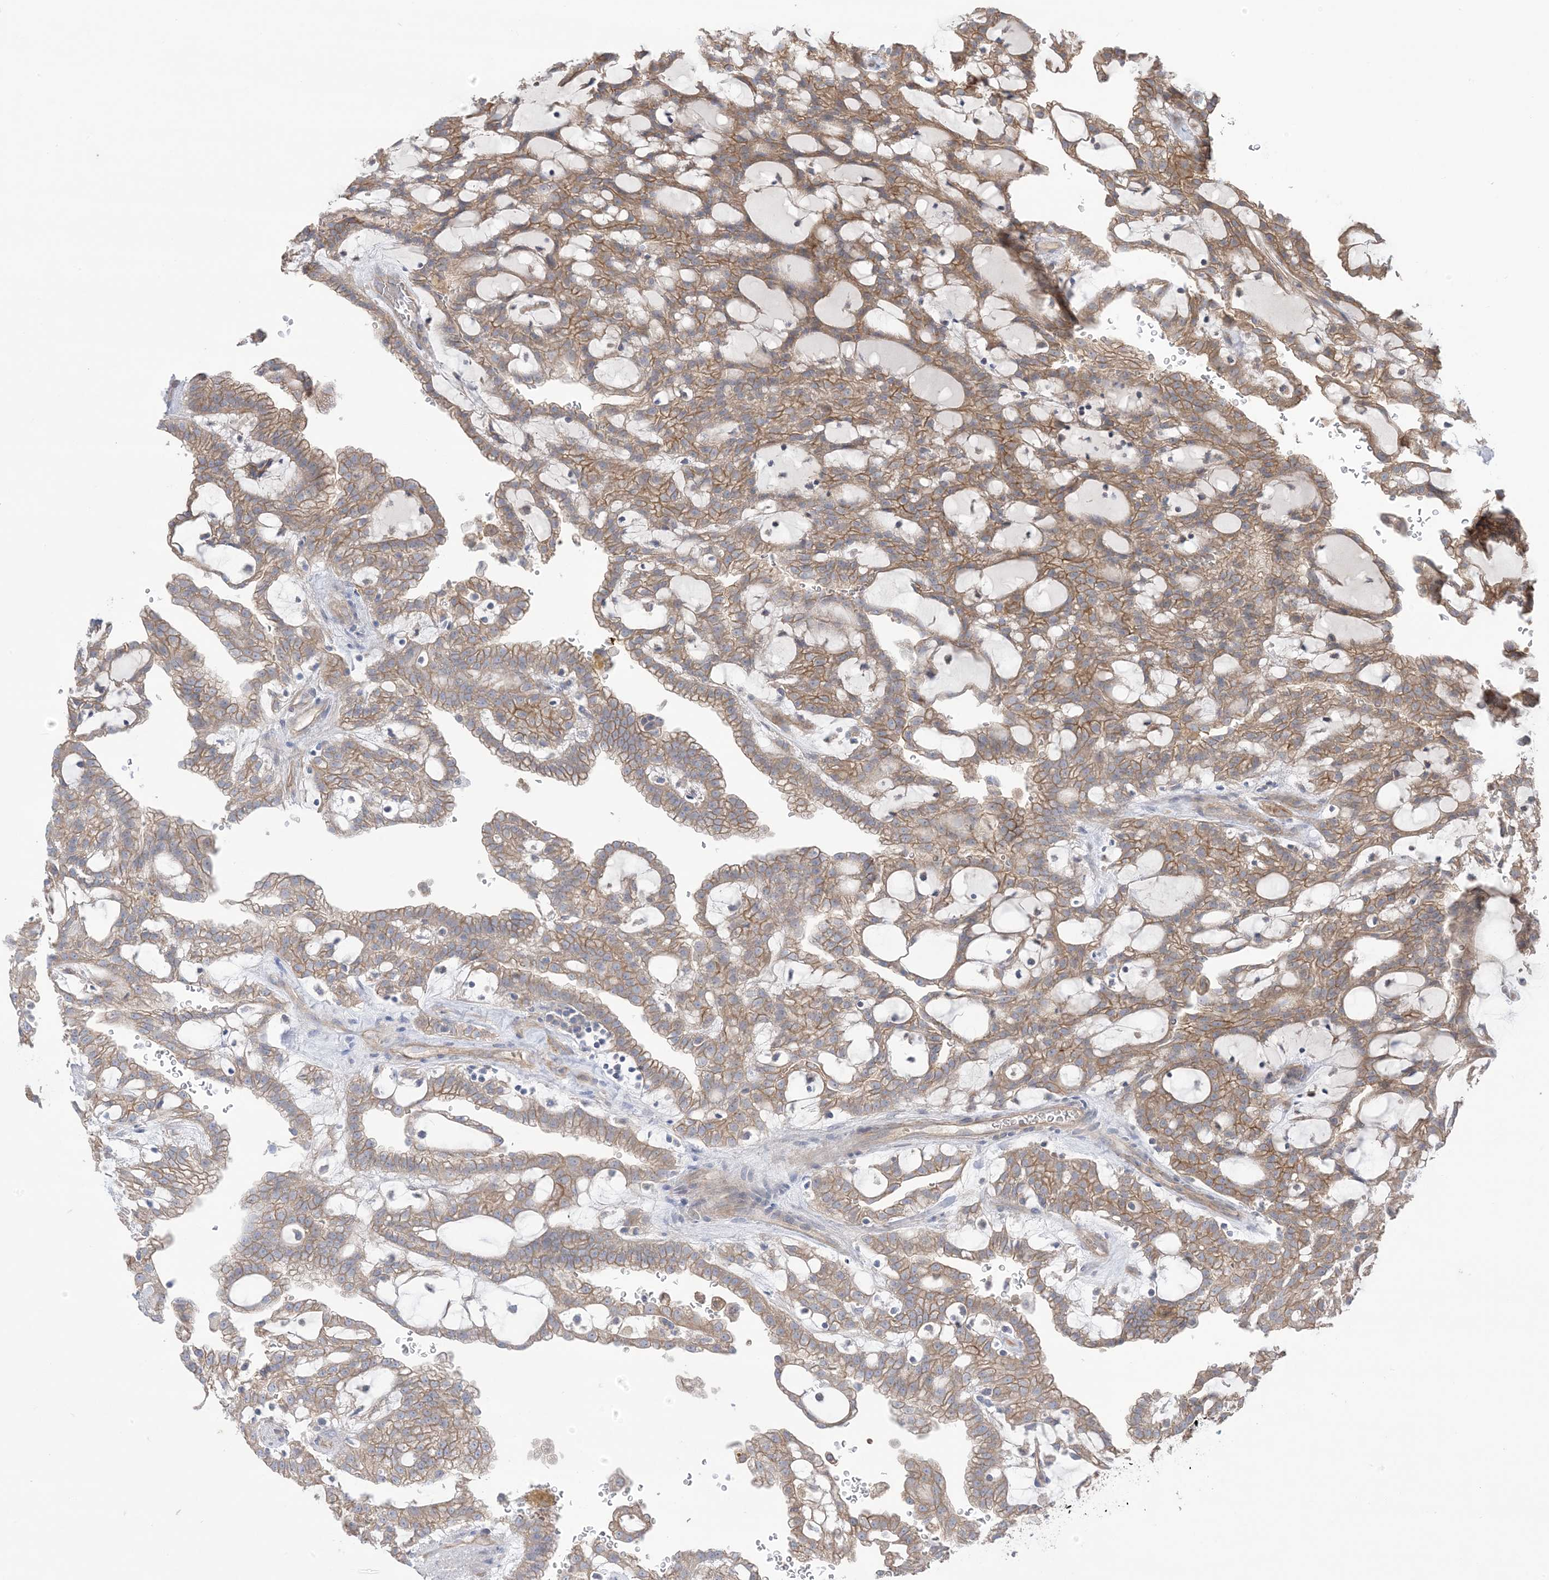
{"staining": {"intensity": "moderate", "quantity": ">75%", "location": "cytoplasmic/membranous"}, "tissue": "renal cancer", "cell_type": "Tumor cells", "image_type": "cancer", "snomed": [{"axis": "morphology", "description": "Adenocarcinoma, NOS"}, {"axis": "topography", "description": "Kidney"}], "caption": "Approximately >75% of tumor cells in renal cancer (adenocarcinoma) display moderate cytoplasmic/membranous protein staining as visualized by brown immunohistochemical staining.", "gene": "CCNY", "patient": {"sex": "male", "age": 63}}